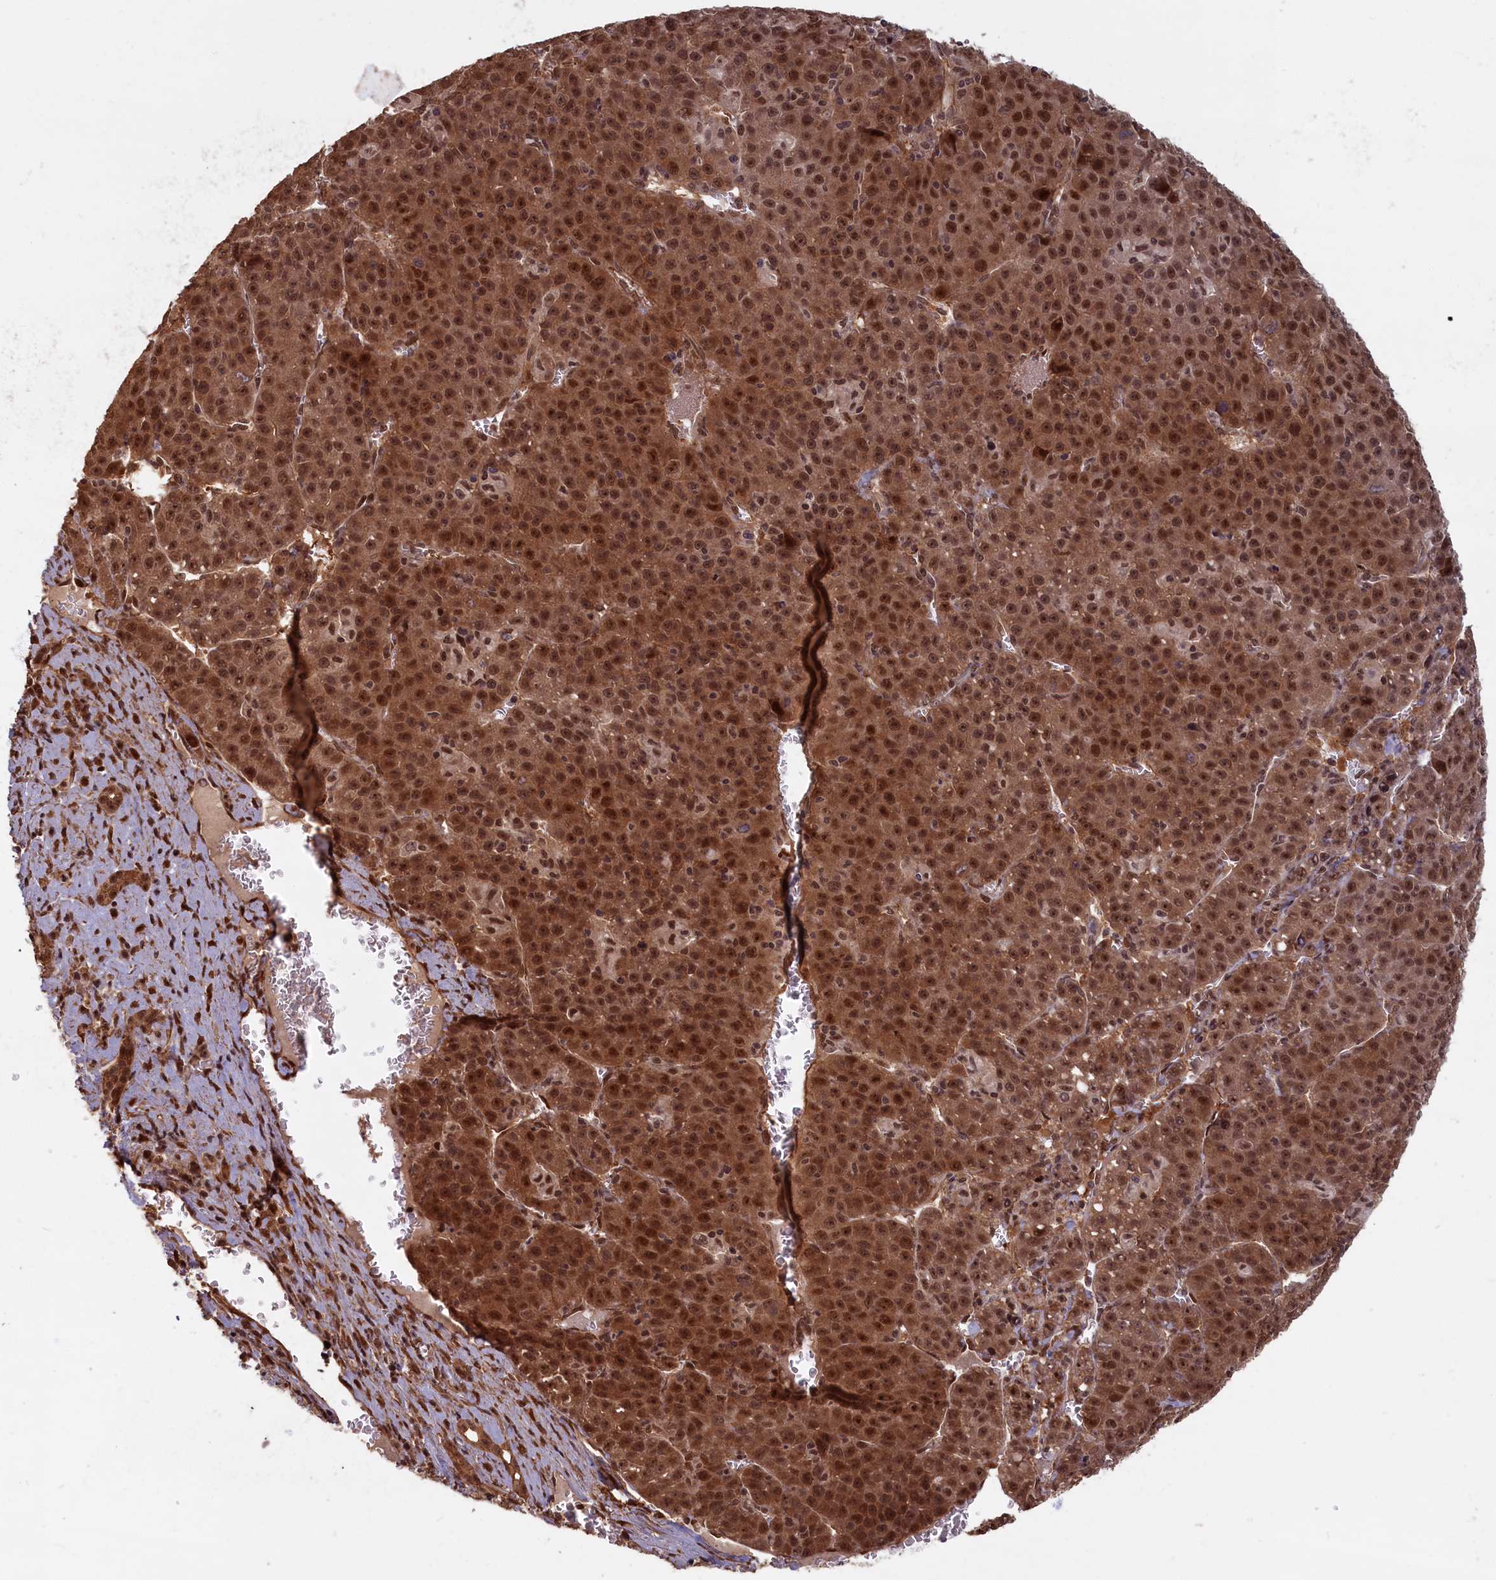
{"staining": {"intensity": "strong", "quantity": ">75%", "location": "cytoplasmic/membranous,nuclear"}, "tissue": "liver cancer", "cell_type": "Tumor cells", "image_type": "cancer", "snomed": [{"axis": "morphology", "description": "Carcinoma, Hepatocellular, NOS"}, {"axis": "topography", "description": "Liver"}], "caption": "Immunohistochemical staining of hepatocellular carcinoma (liver) reveals high levels of strong cytoplasmic/membranous and nuclear protein positivity in about >75% of tumor cells.", "gene": "HIF3A", "patient": {"sex": "female", "age": 53}}